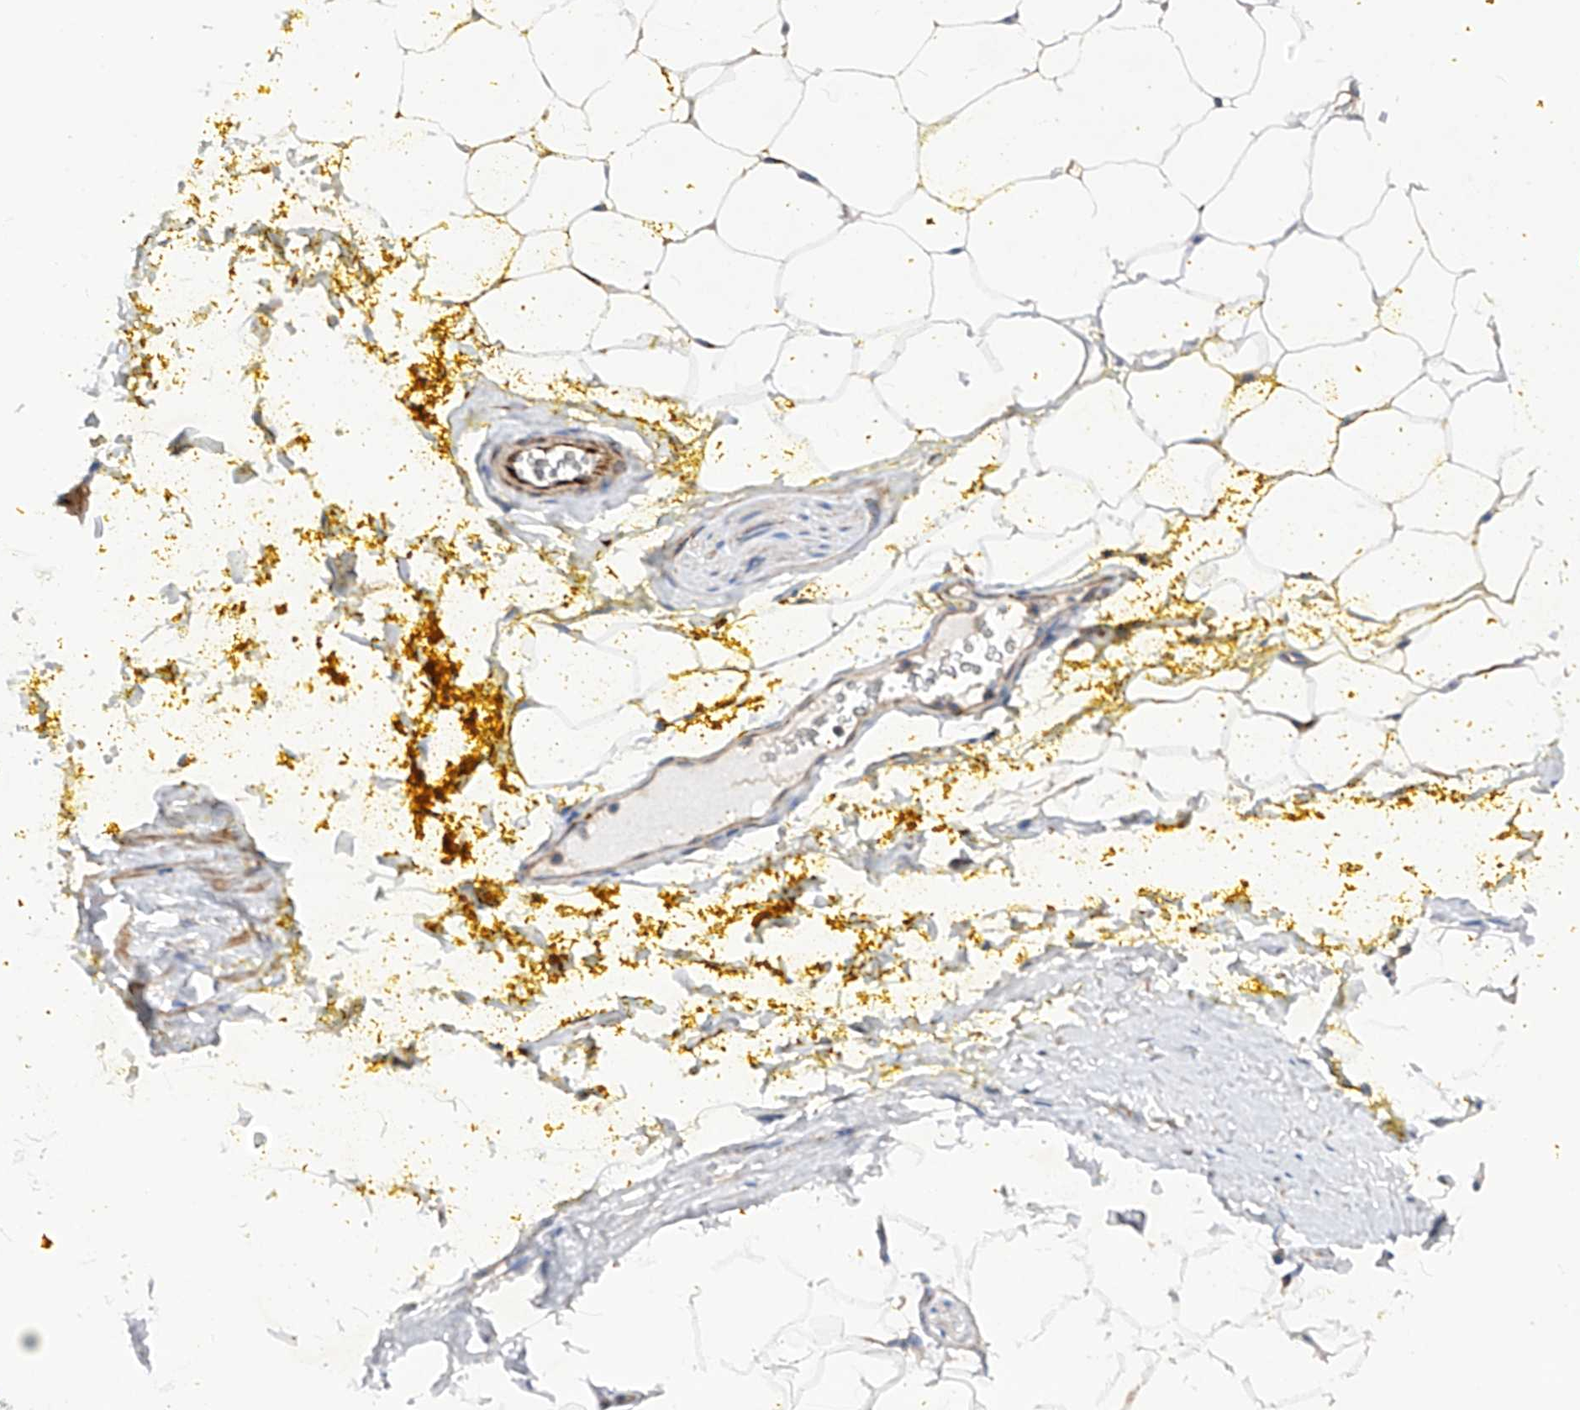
{"staining": {"intensity": "negative", "quantity": "none", "location": "none"}, "tissue": "adipose tissue", "cell_type": "Adipocytes", "image_type": "normal", "snomed": [{"axis": "morphology", "description": "Normal tissue, NOS"}, {"axis": "morphology", "description": "Adenocarcinoma, Low grade"}, {"axis": "topography", "description": "Prostate"}, {"axis": "topography", "description": "Peripheral nerve tissue"}], "caption": "Immunohistochemistry (IHC) of normal adipose tissue reveals no expression in adipocytes. The staining is performed using DAB (3,3'-diaminobenzidine) brown chromogen with nuclei counter-stained in using hematoxylin.", "gene": "NFATC4", "patient": {"sex": "male", "age": 63}}